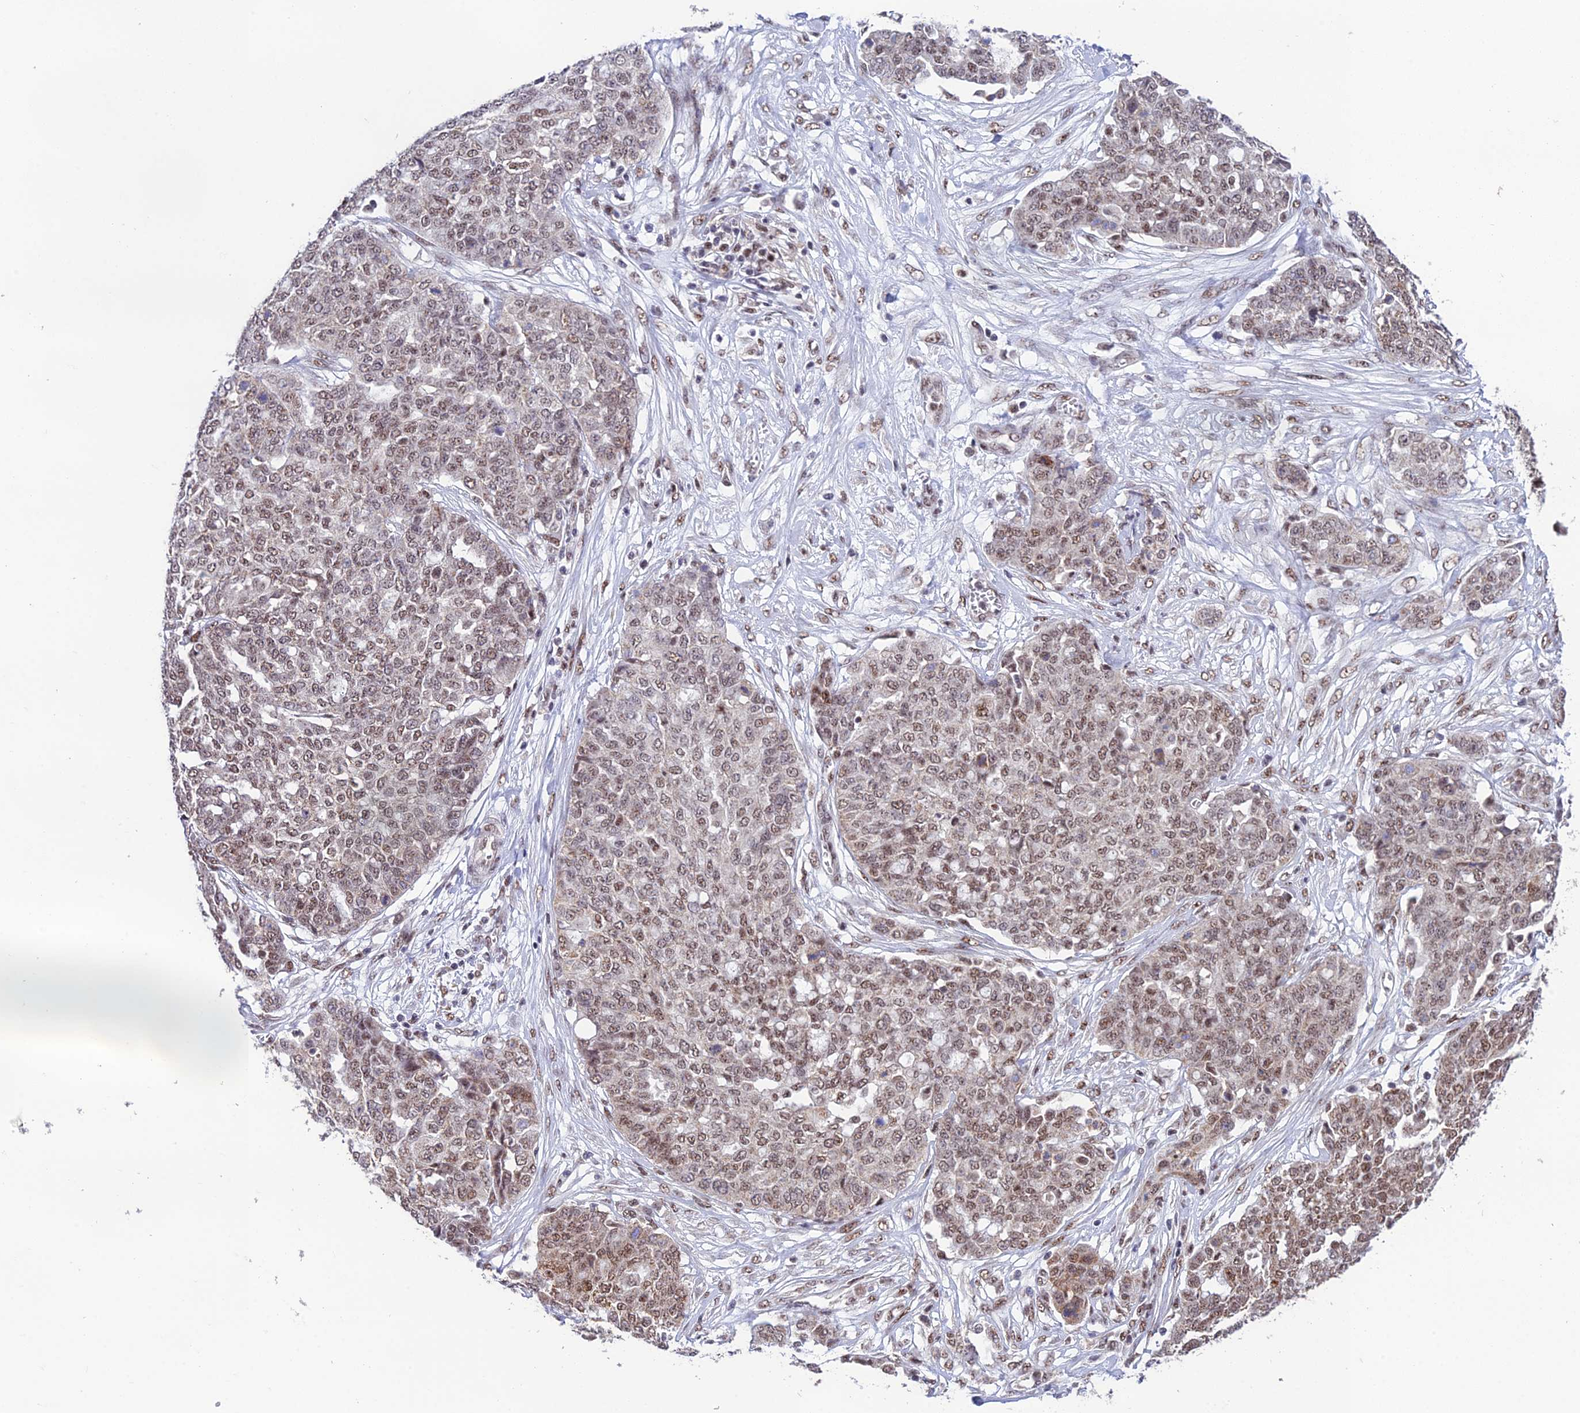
{"staining": {"intensity": "weak", "quantity": ">75%", "location": "nuclear"}, "tissue": "ovarian cancer", "cell_type": "Tumor cells", "image_type": "cancer", "snomed": [{"axis": "morphology", "description": "Cystadenocarcinoma, serous, NOS"}, {"axis": "topography", "description": "Soft tissue"}, {"axis": "topography", "description": "Ovary"}], "caption": "Immunohistochemical staining of ovarian serous cystadenocarcinoma demonstrates weak nuclear protein expression in about >75% of tumor cells.", "gene": "THOC7", "patient": {"sex": "female", "age": 57}}